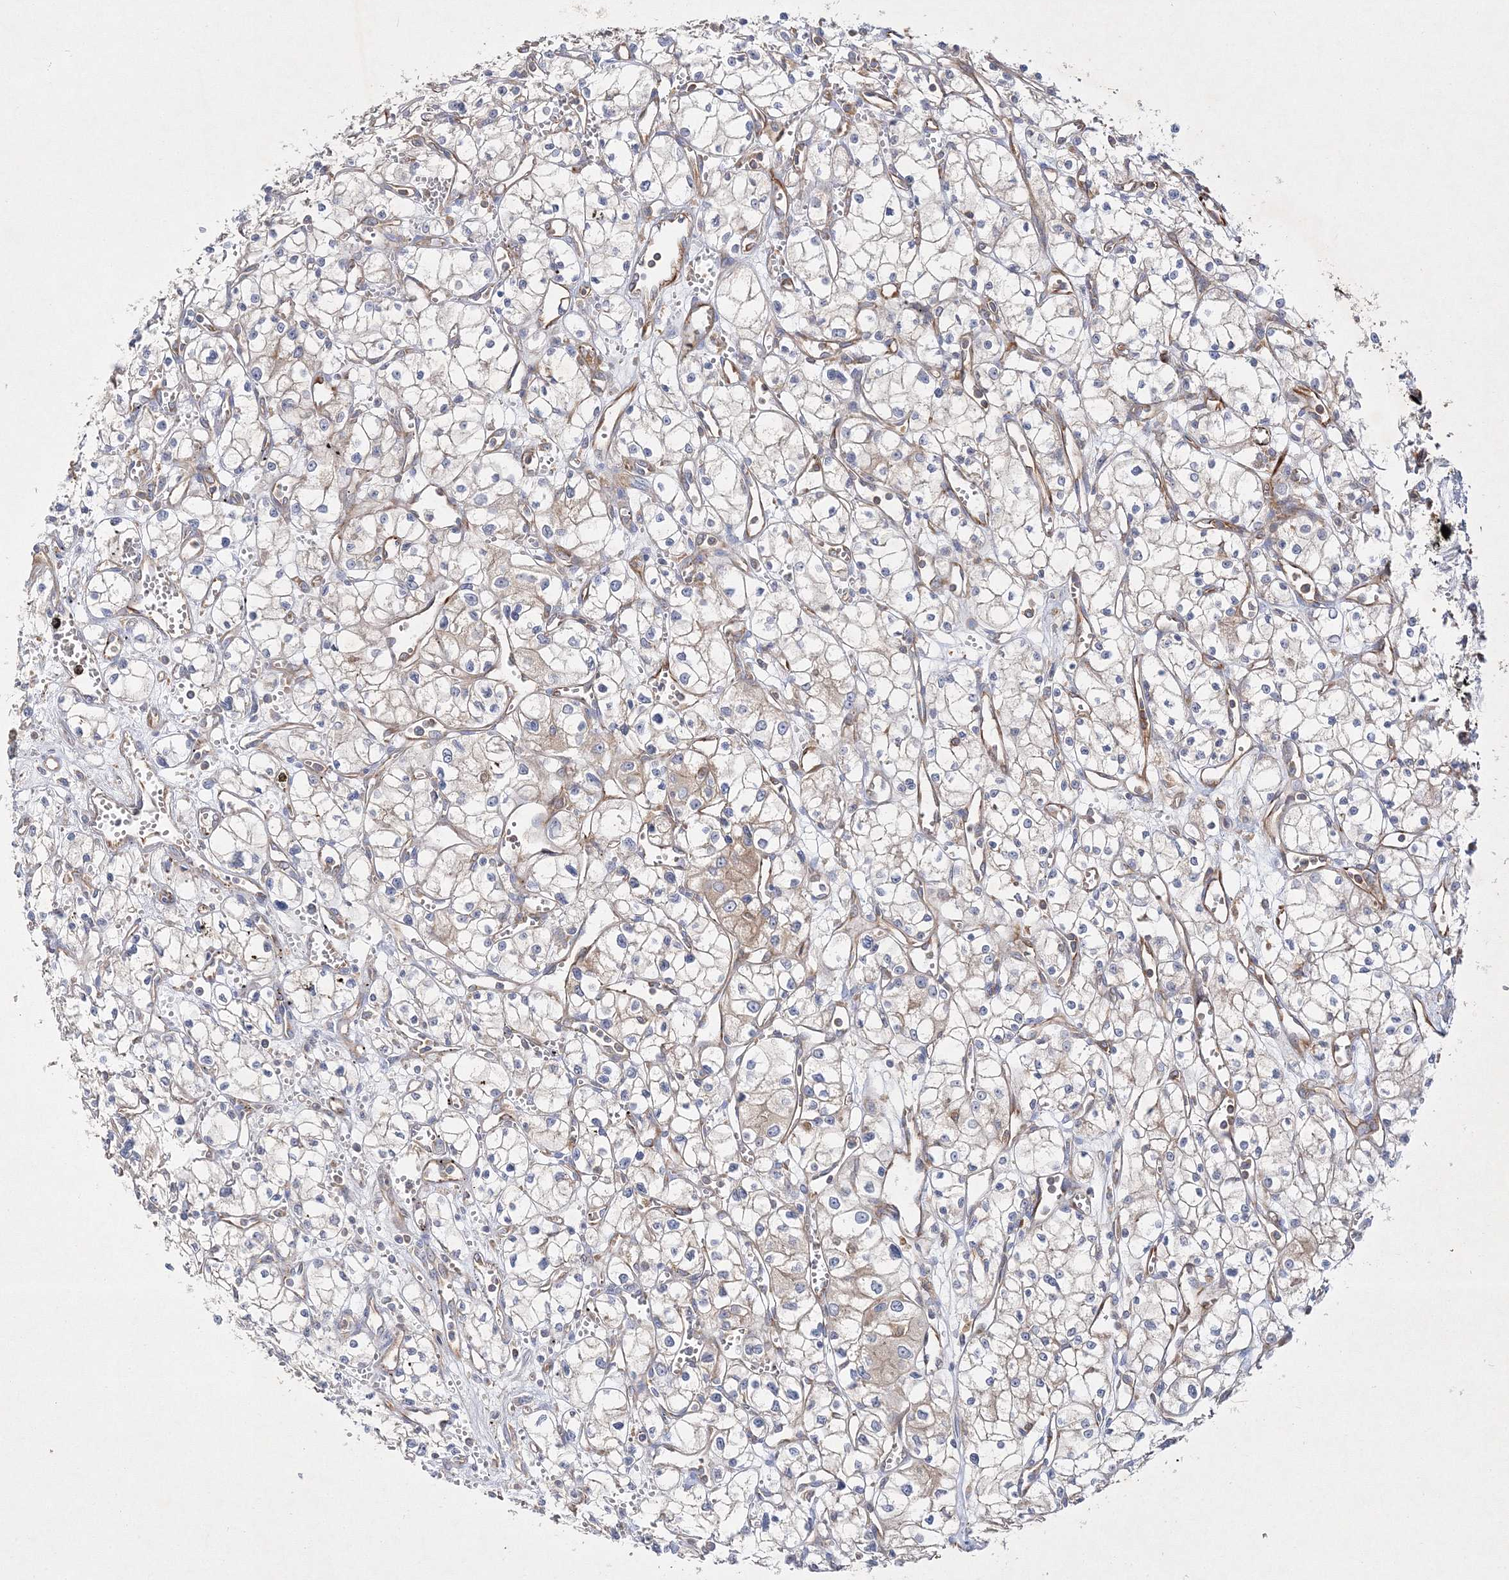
{"staining": {"intensity": "negative", "quantity": "none", "location": "none"}, "tissue": "renal cancer", "cell_type": "Tumor cells", "image_type": "cancer", "snomed": [{"axis": "morphology", "description": "Adenocarcinoma, NOS"}, {"axis": "topography", "description": "Kidney"}], "caption": "Tumor cells are negative for protein expression in human renal adenocarcinoma.", "gene": "WDR37", "patient": {"sex": "male", "age": 59}}